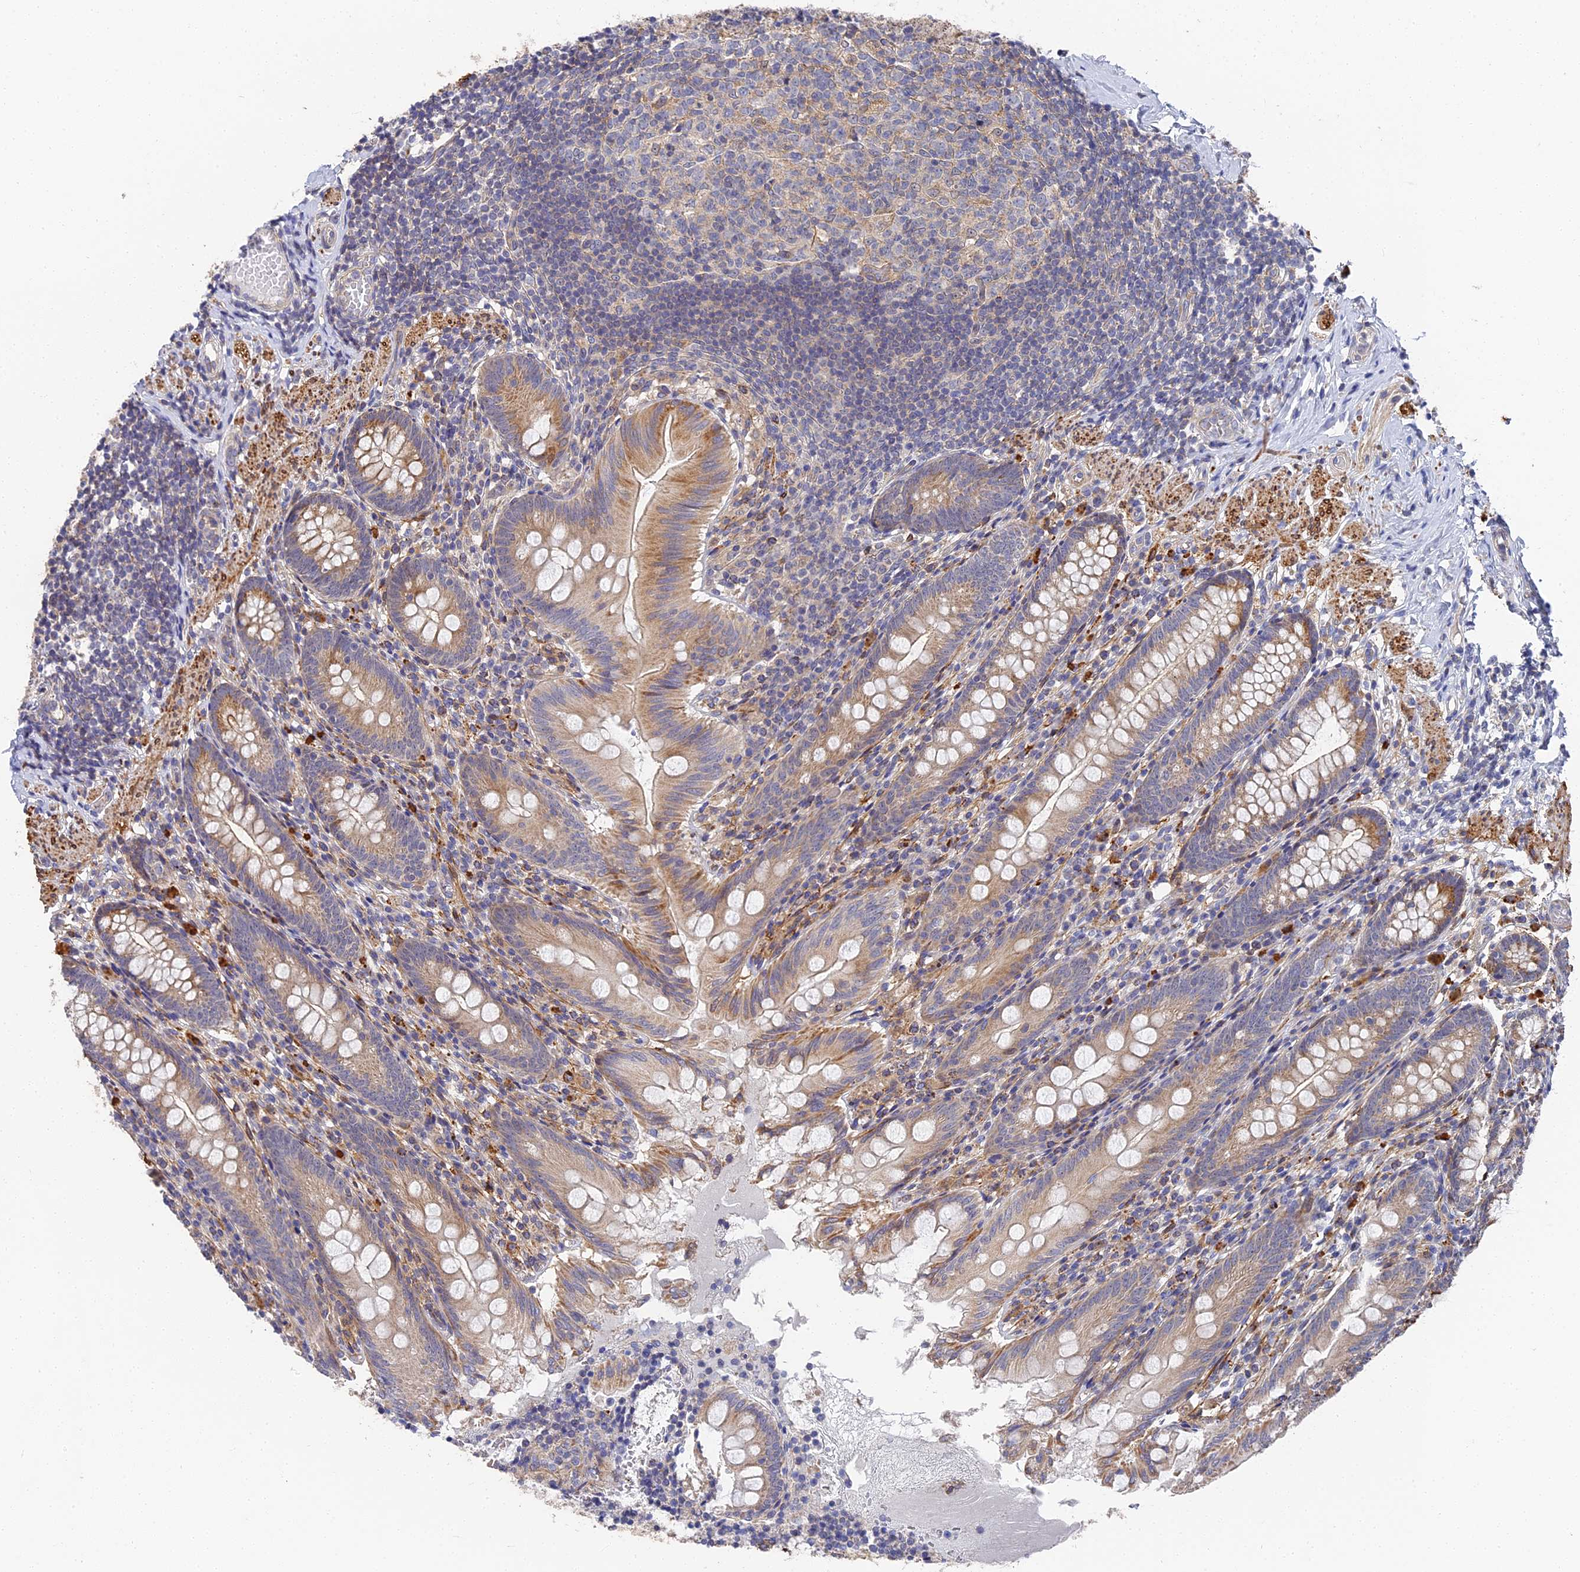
{"staining": {"intensity": "moderate", "quantity": "25%-75%", "location": "cytoplasmic/membranous"}, "tissue": "appendix", "cell_type": "Glandular cells", "image_type": "normal", "snomed": [{"axis": "morphology", "description": "Normal tissue, NOS"}, {"axis": "topography", "description": "Appendix"}], "caption": "A brown stain highlights moderate cytoplasmic/membranous expression of a protein in glandular cells of unremarkable appendix. The protein is shown in brown color, while the nuclei are stained blue.", "gene": "CCDC113", "patient": {"sex": "male", "age": 55}}